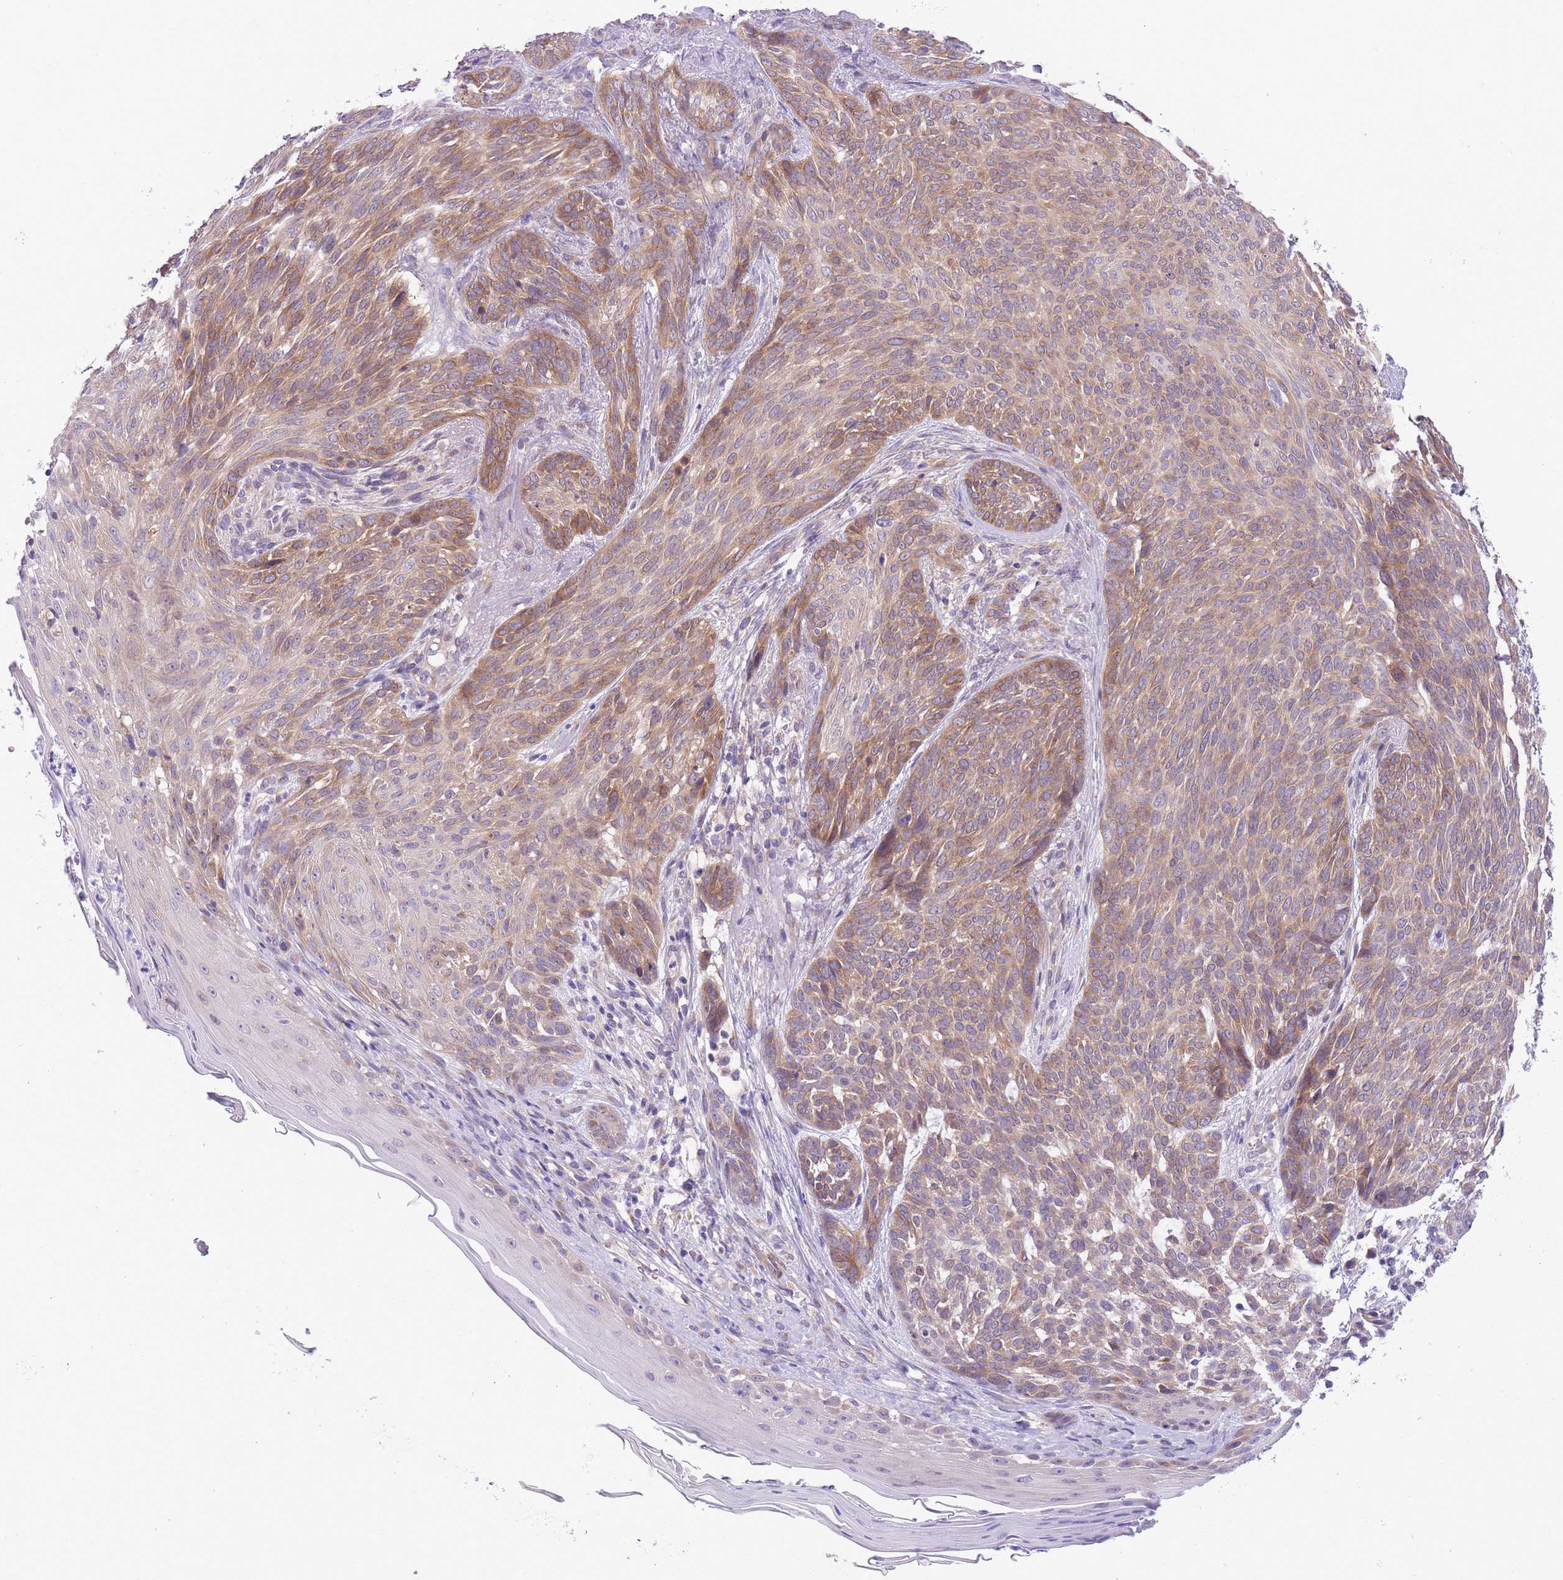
{"staining": {"intensity": "moderate", "quantity": ">75%", "location": "cytoplasmic/membranous"}, "tissue": "skin cancer", "cell_type": "Tumor cells", "image_type": "cancer", "snomed": [{"axis": "morphology", "description": "Basal cell carcinoma"}, {"axis": "topography", "description": "Skin"}], "caption": "Protein expression by immunohistochemistry (IHC) exhibits moderate cytoplasmic/membranous expression in about >75% of tumor cells in skin cancer (basal cell carcinoma). (IHC, brightfield microscopy, high magnification).", "gene": "WWOX", "patient": {"sex": "female", "age": 86}}